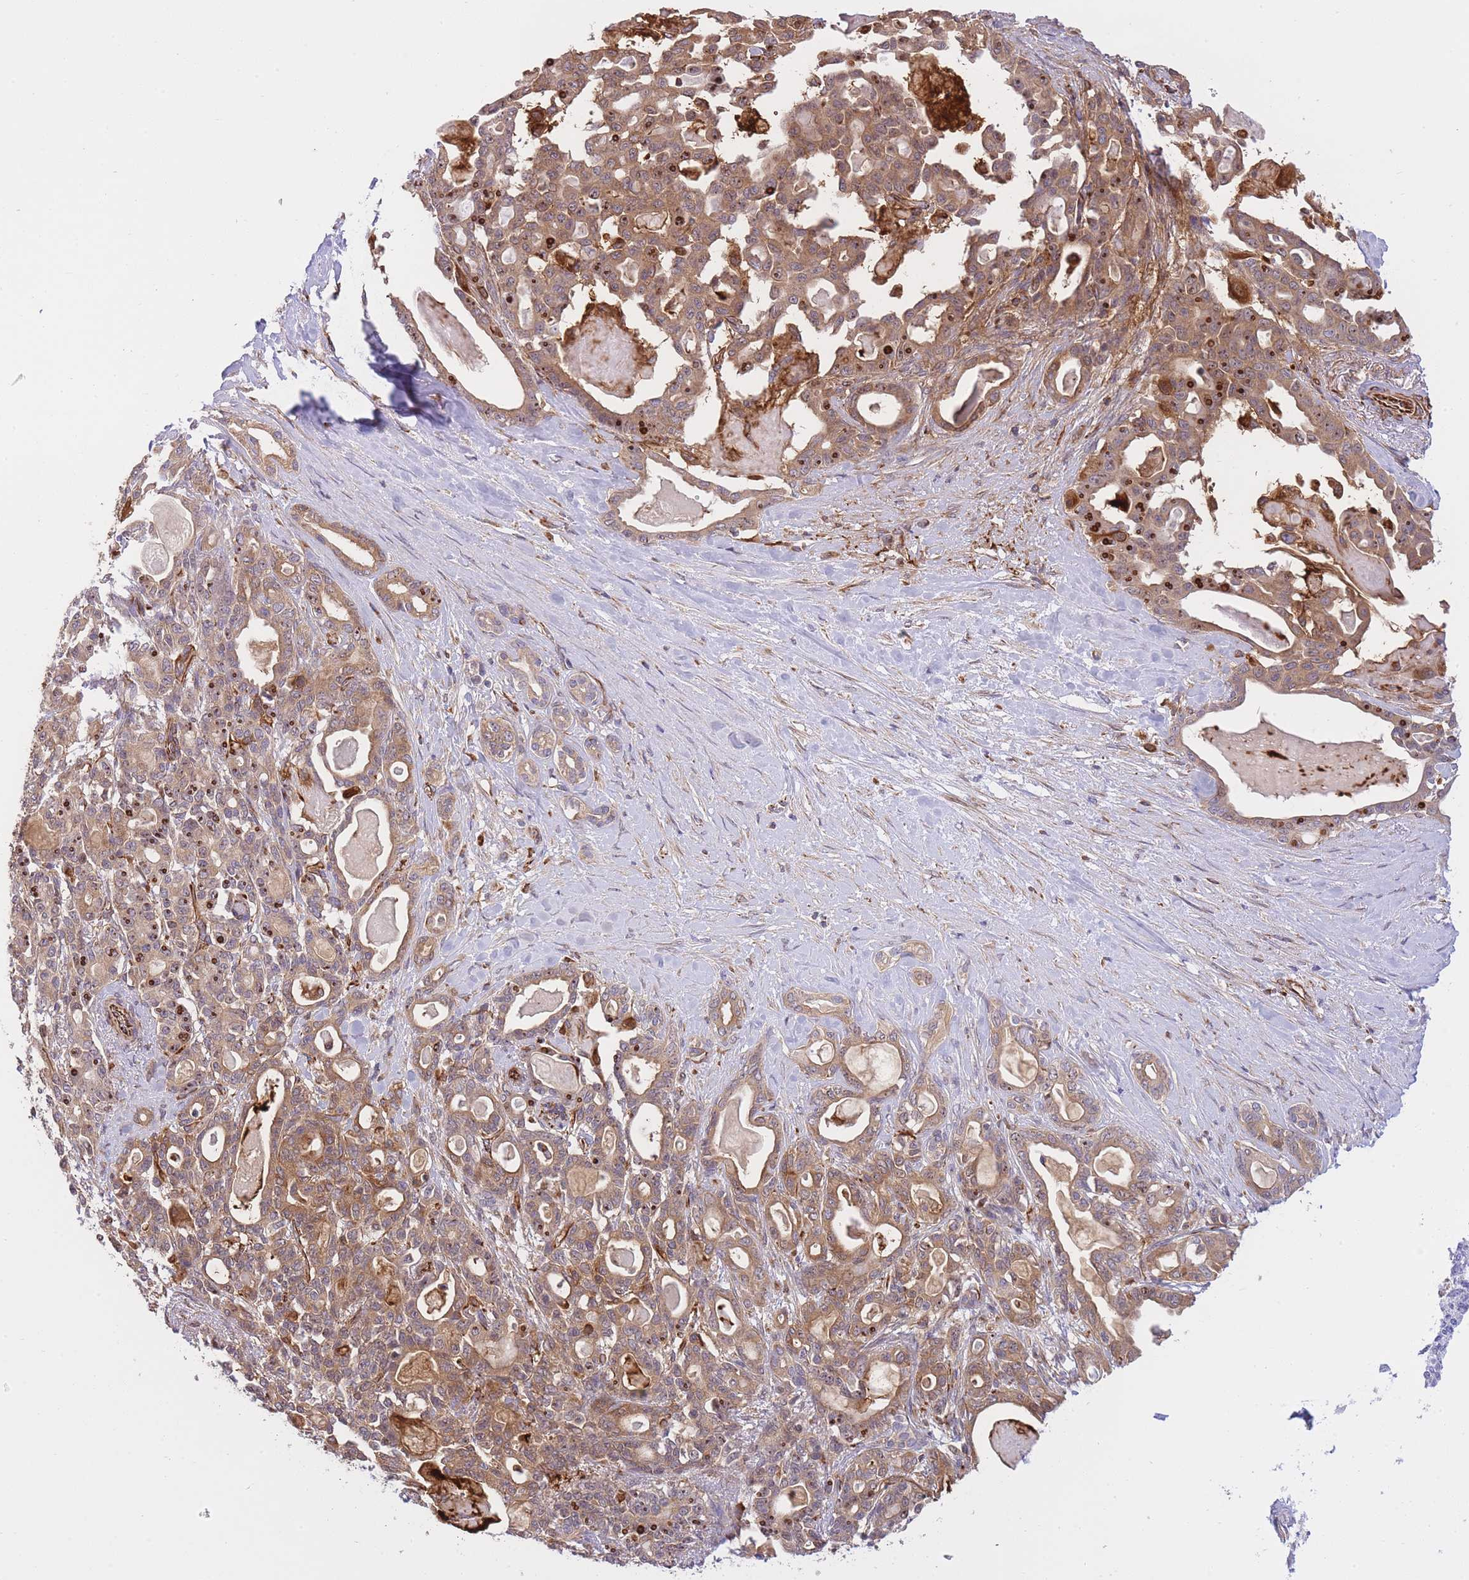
{"staining": {"intensity": "strong", "quantity": ">75%", "location": "cytoplasmic/membranous,nuclear"}, "tissue": "pancreatic cancer", "cell_type": "Tumor cells", "image_type": "cancer", "snomed": [{"axis": "morphology", "description": "Adenocarcinoma, NOS"}, {"axis": "topography", "description": "Pancreas"}], "caption": "Strong cytoplasmic/membranous and nuclear protein expression is seen in about >75% of tumor cells in adenocarcinoma (pancreatic).", "gene": "ECPAS", "patient": {"sex": "male", "age": 63}}